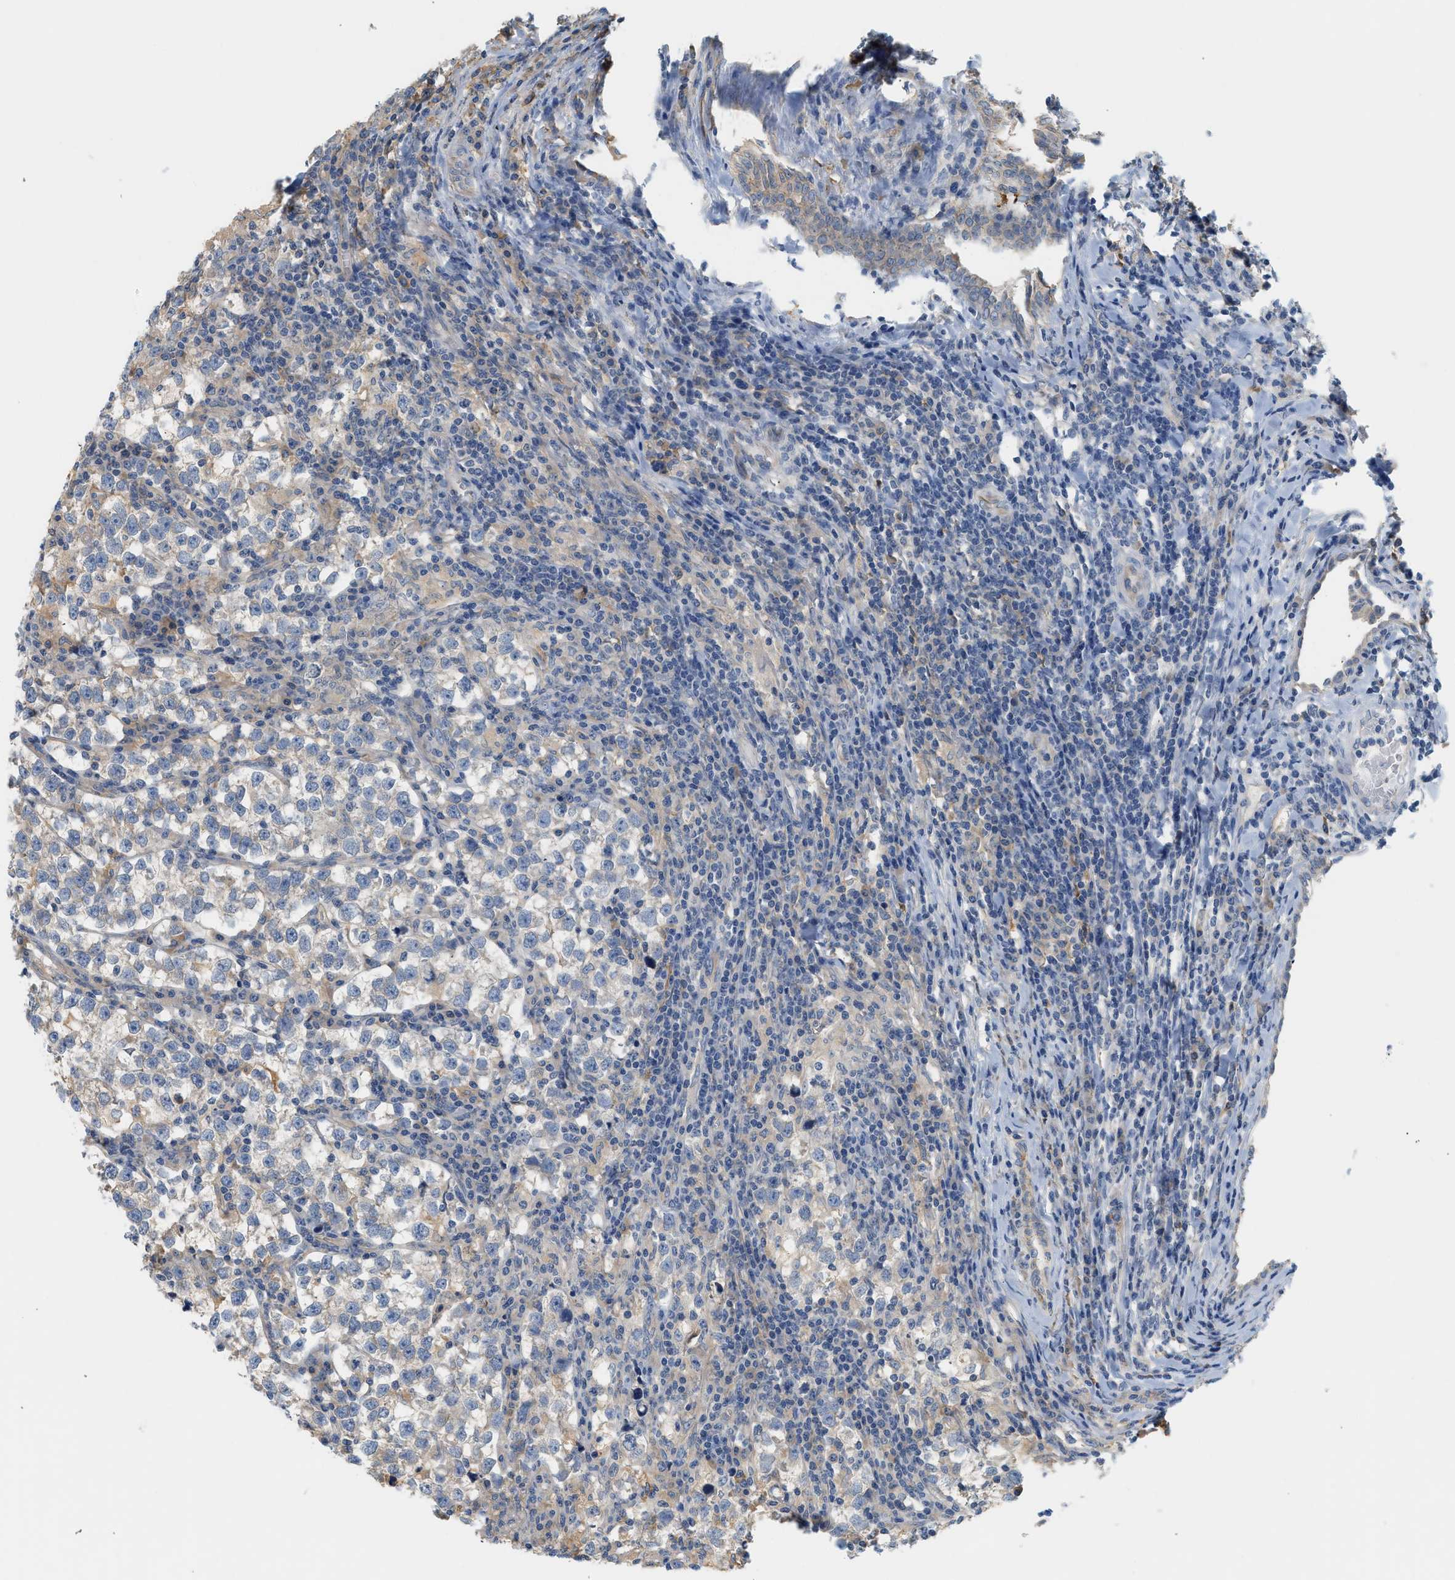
{"staining": {"intensity": "negative", "quantity": "none", "location": "none"}, "tissue": "testis cancer", "cell_type": "Tumor cells", "image_type": "cancer", "snomed": [{"axis": "morphology", "description": "Normal tissue, NOS"}, {"axis": "morphology", "description": "Seminoma, NOS"}, {"axis": "topography", "description": "Testis"}], "caption": "Human seminoma (testis) stained for a protein using IHC exhibits no staining in tumor cells.", "gene": "CTXN1", "patient": {"sex": "male", "age": 43}}